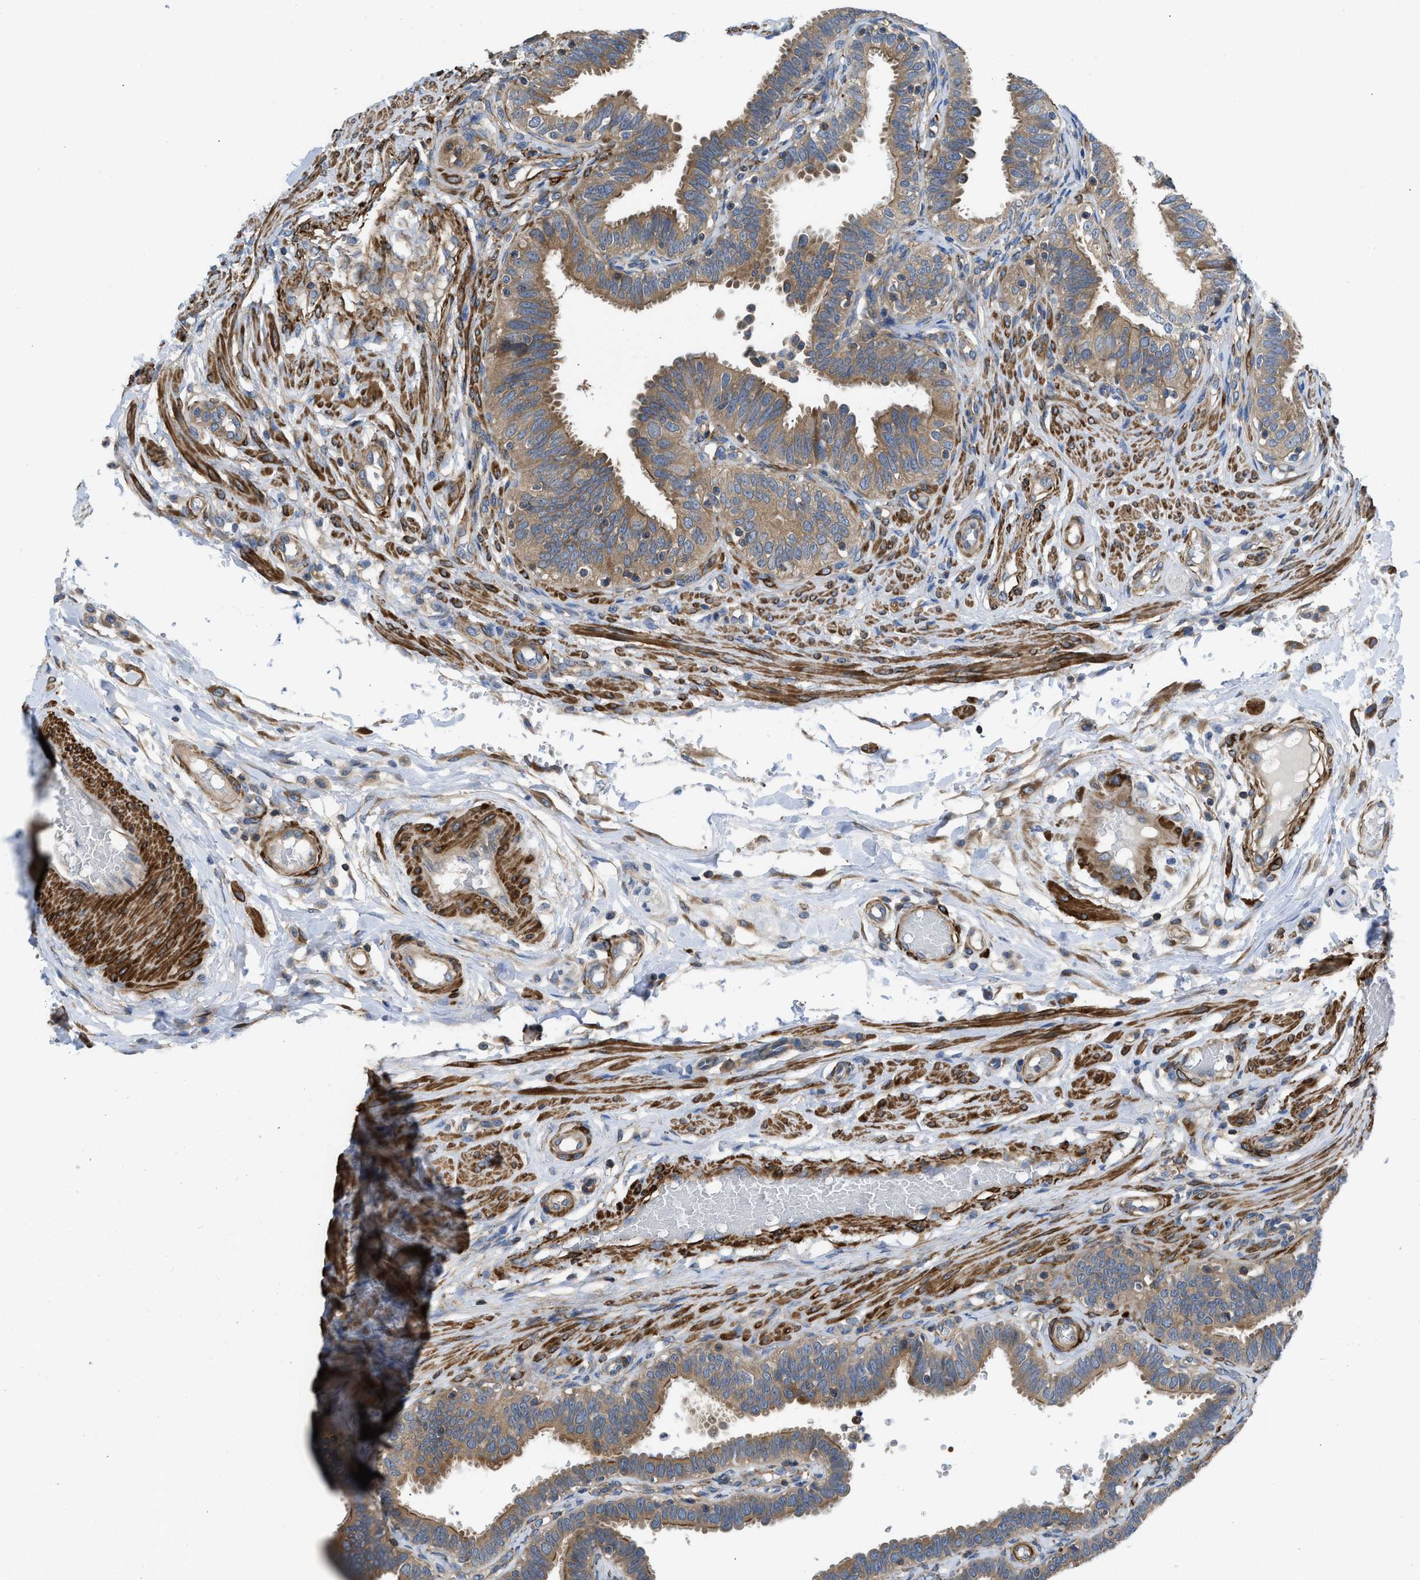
{"staining": {"intensity": "moderate", "quantity": ">75%", "location": "cytoplasmic/membranous"}, "tissue": "fallopian tube", "cell_type": "Glandular cells", "image_type": "normal", "snomed": [{"axis": "morphology", "description": "Normal tissue, NOS"}, {"axis": "topography", "description": "Fallopian tube"}, {"axis": "topography", "description": "Placenta"}], "caption": "Fallopian tube stained with DAB (3,3'-diaminobenzidine) IHC exhibits medium levels of moderate cytoplasmic/membranous staining in approximately >75% of glandular cells.", "gene": "CHKB", "patient": {"sex": "female", "age": 34}}